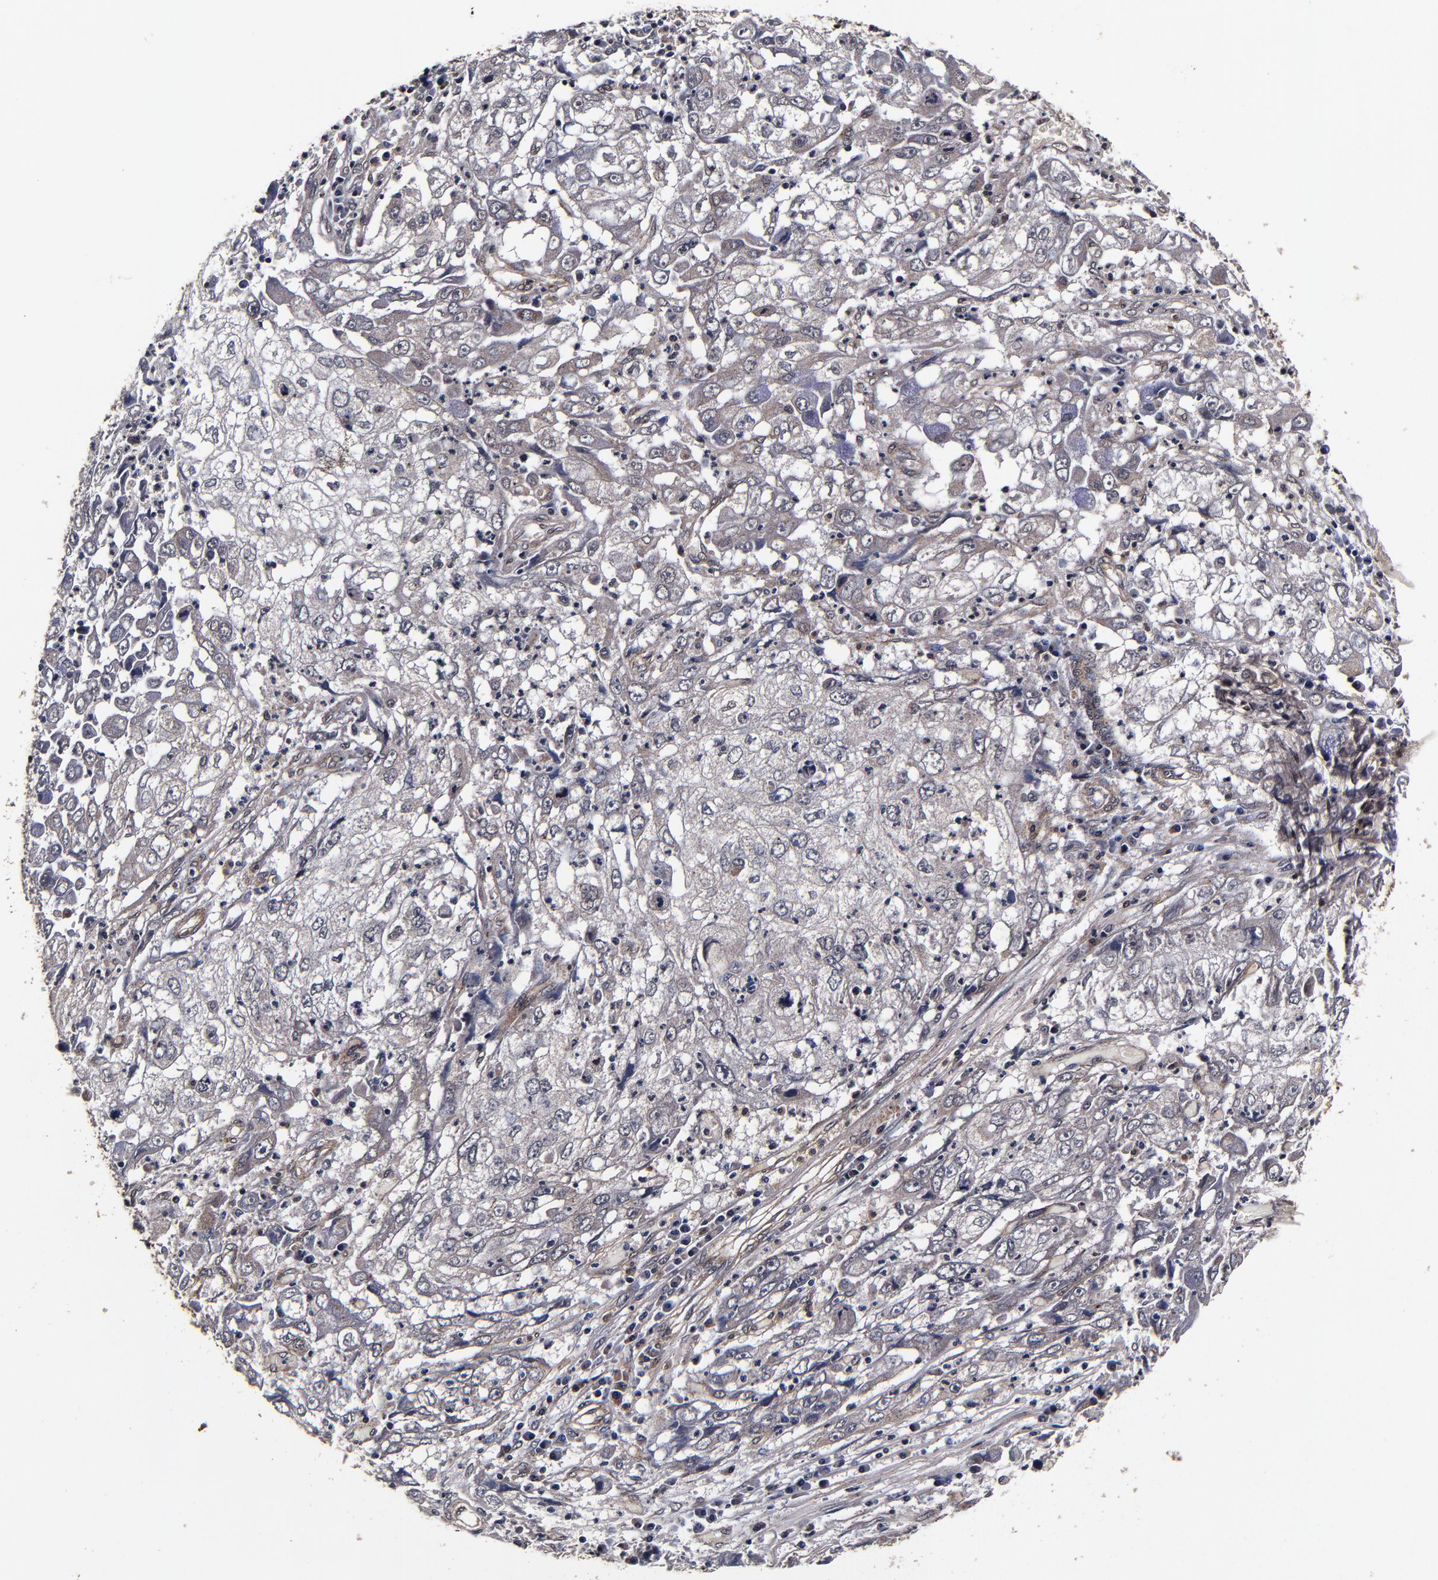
{"staining": {"intensity": "weak", "quantity": "25%-75%", "location": "cytoplasmic/membranous"}, "tissue": "cervical cancer", "cell_type": "Tumor cells", "image_type": "cancer", "snomed": [{"axis": "morphology", "description": "Squamous cell carcinoma, NOS"}, {"axis": "topography", "description": "Cervix"}], "caption": "Tumor cells display low levels of weak cytoplasmic/membranous expression in approximately 25%-75% of cells in cervical cancer.", "gene": "MMP15", "patient": {"sex": "female", "age": 36}}